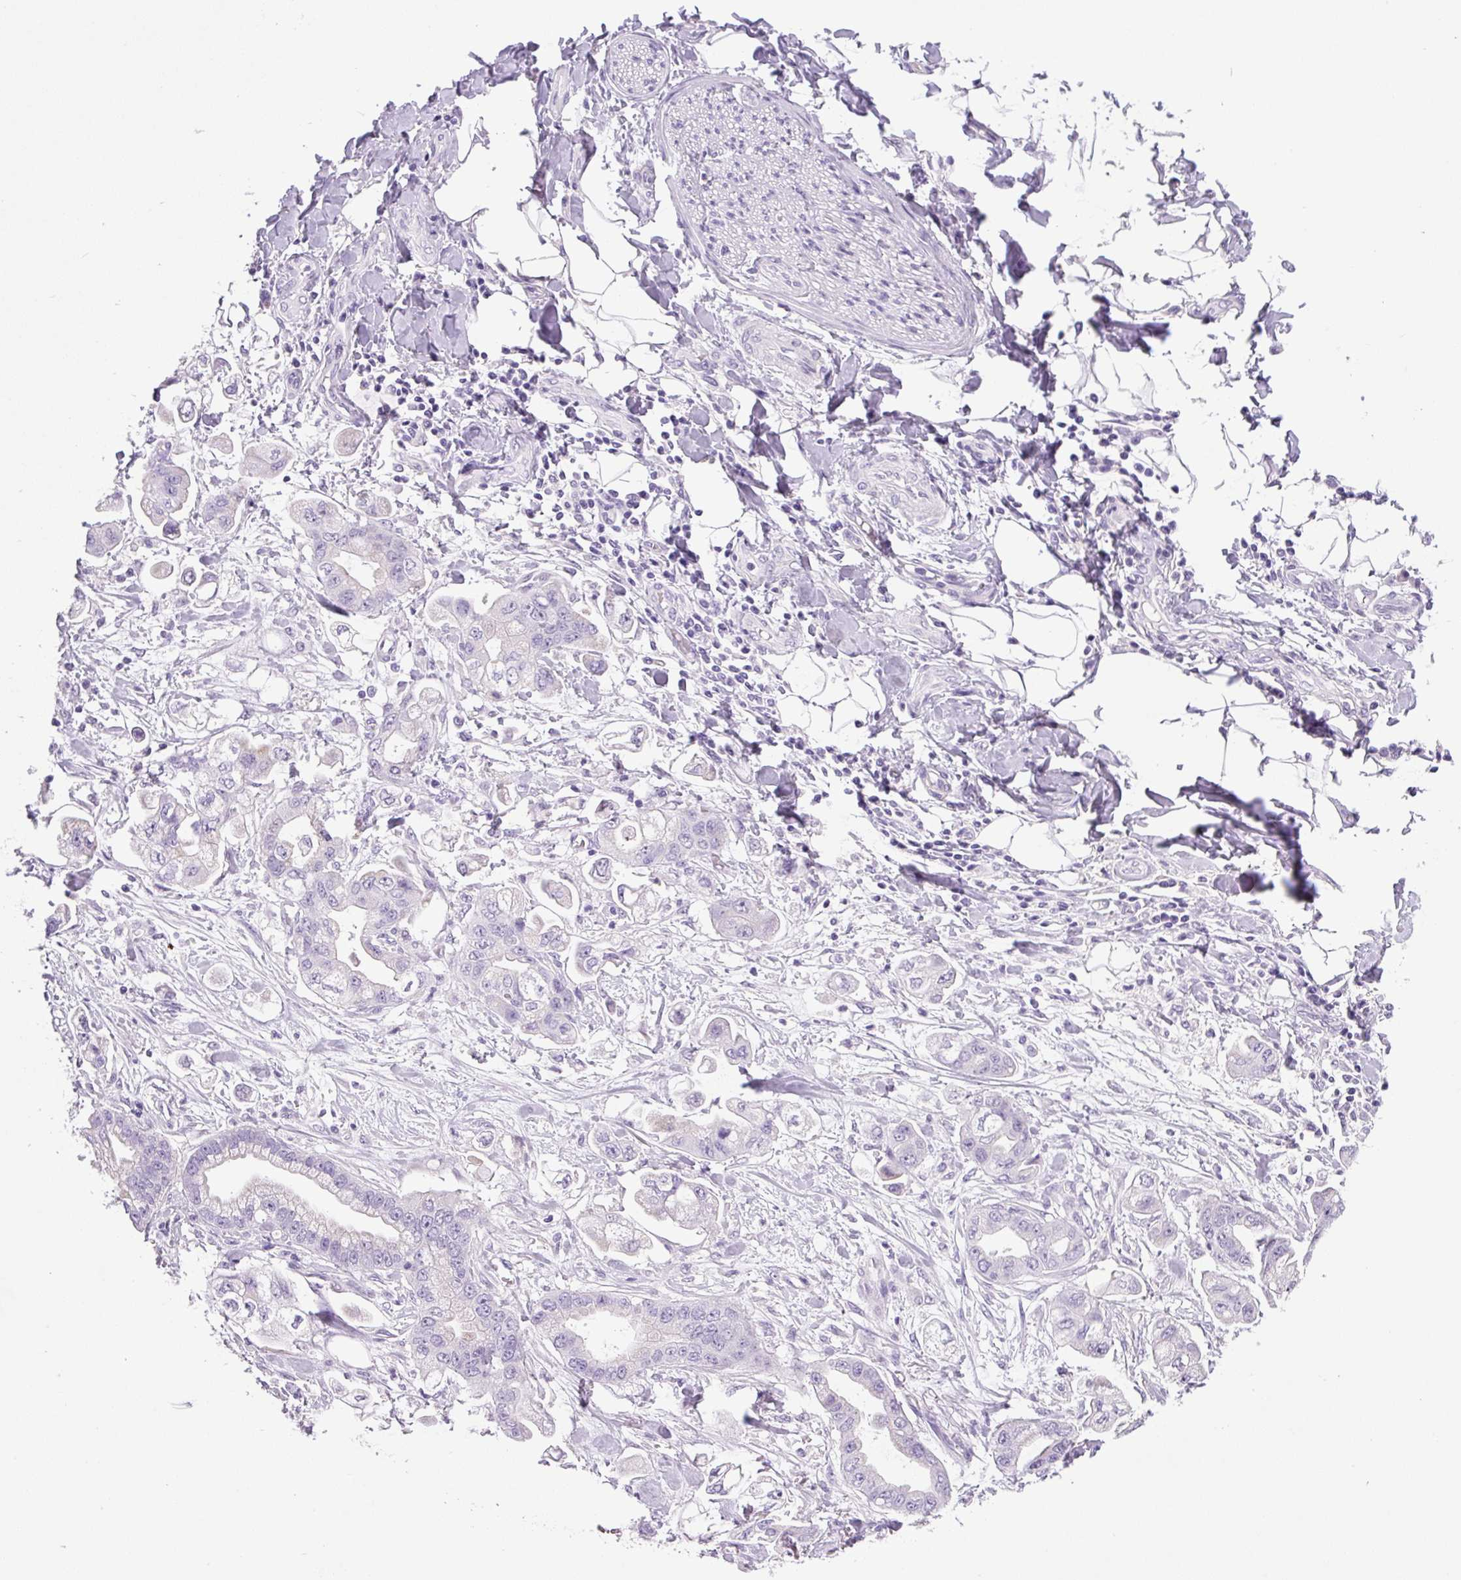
{"staining": {"intensity": "negative", "quantity": "none", "location": "none"}, "tissue": "stomach cancer", "cell_type": "Tumor cells", "image_type": "cancer", "snomed": [{"axis": "morphology", "description": "Adenocarcinoma, NOS"}, {"axis": "topography", "description": "Stomach"}], "caption": "A histopathology image of stomach cancer stained for a protein exhibits no brown staining in tumor cells. (Brightfield microscopy of DAB (3,3'-diaminobenzidine) immunohistochemistry (IHC) at high magnification).", "gene": "CHGA", "patient": {"sex": "male", "age": 62}}